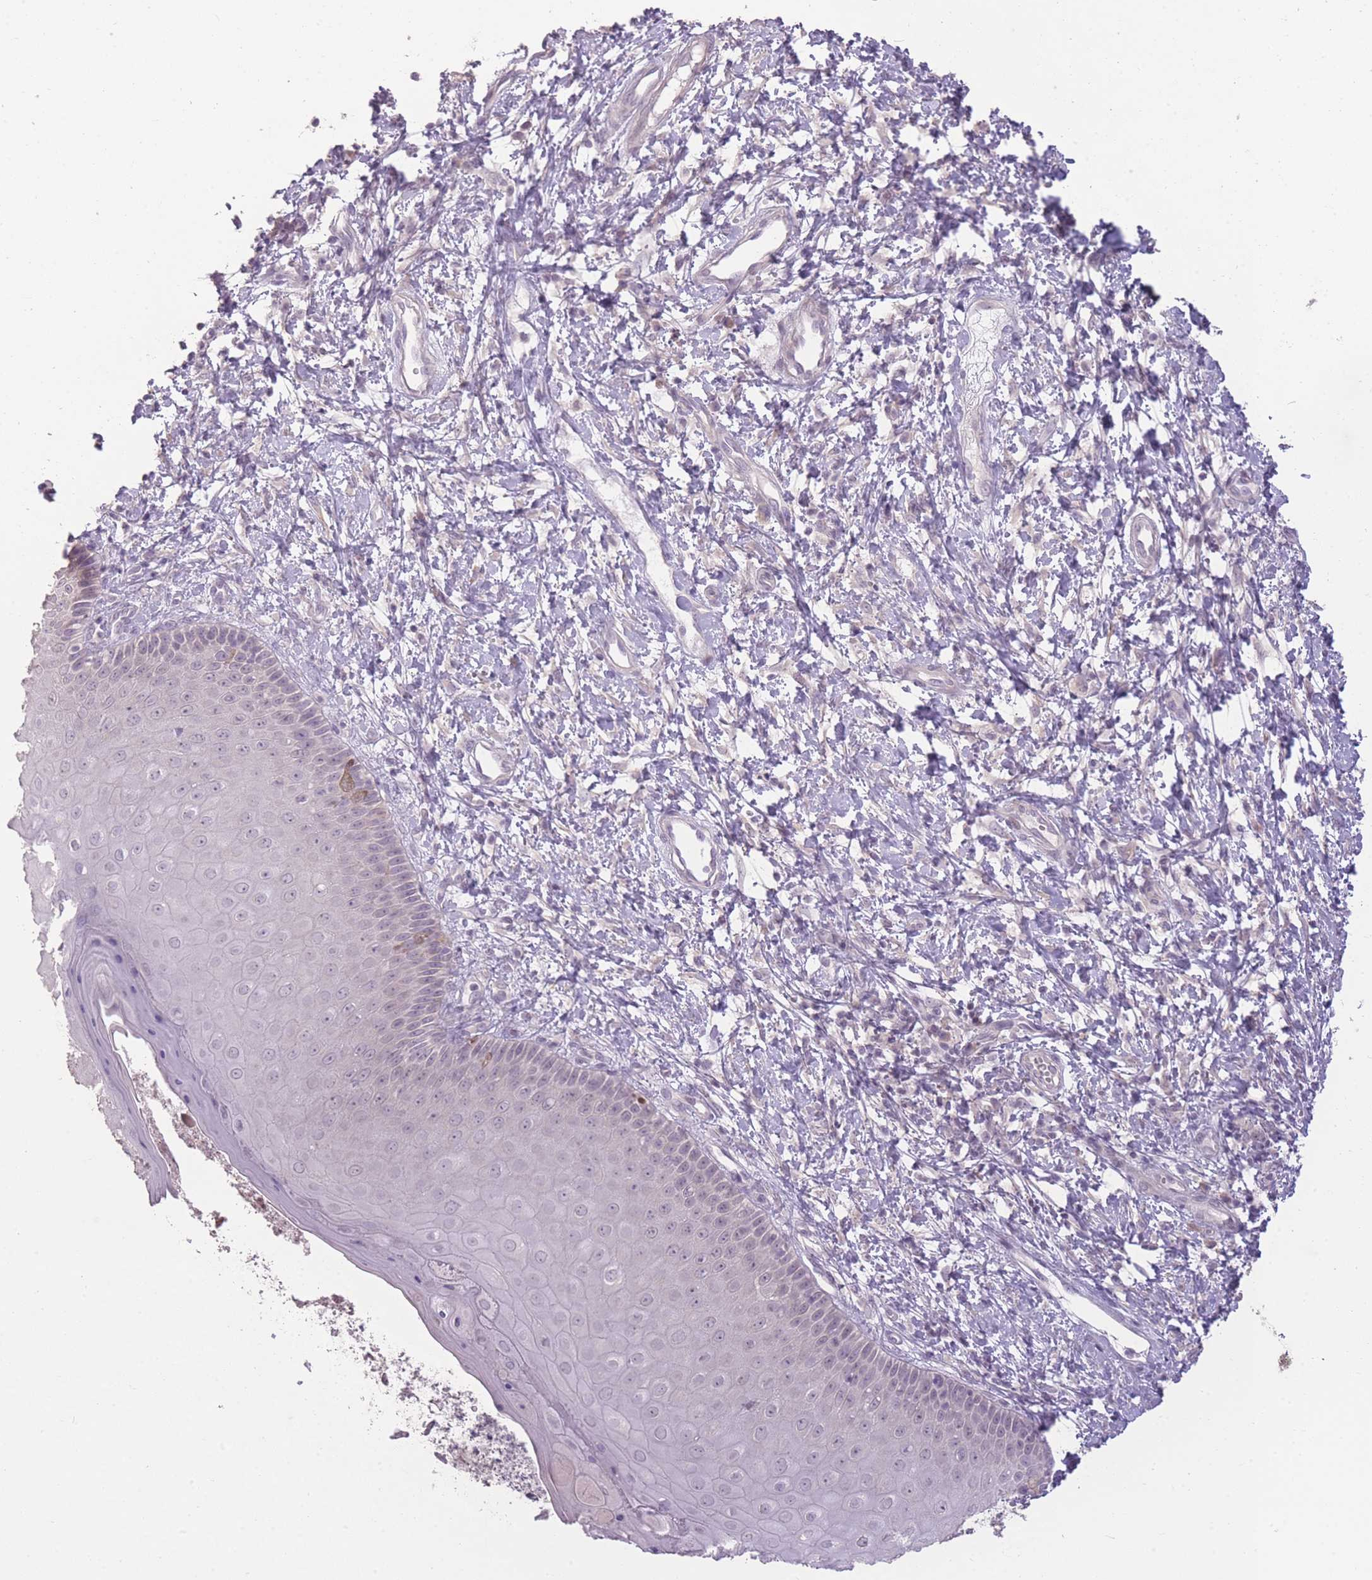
{"staining": {"intensity": "negative", "quantity": "none", "location": "none"}, "tissue": "skin", "cell_type": "Epidermal cells", "image_type": "normal", "snomed": [{"axis": "morphology", "description": "Normal tissue, NOS"}, {"axis": "topography", "description": "Anal"}], "caption": "An image of skin stained for a protein reveals no brown staining in epidermal cells. (DAB immunohistochemistry, high magnification).", "gene": "ZBTB24", "patient": {"sex": "male", "age": 80}}